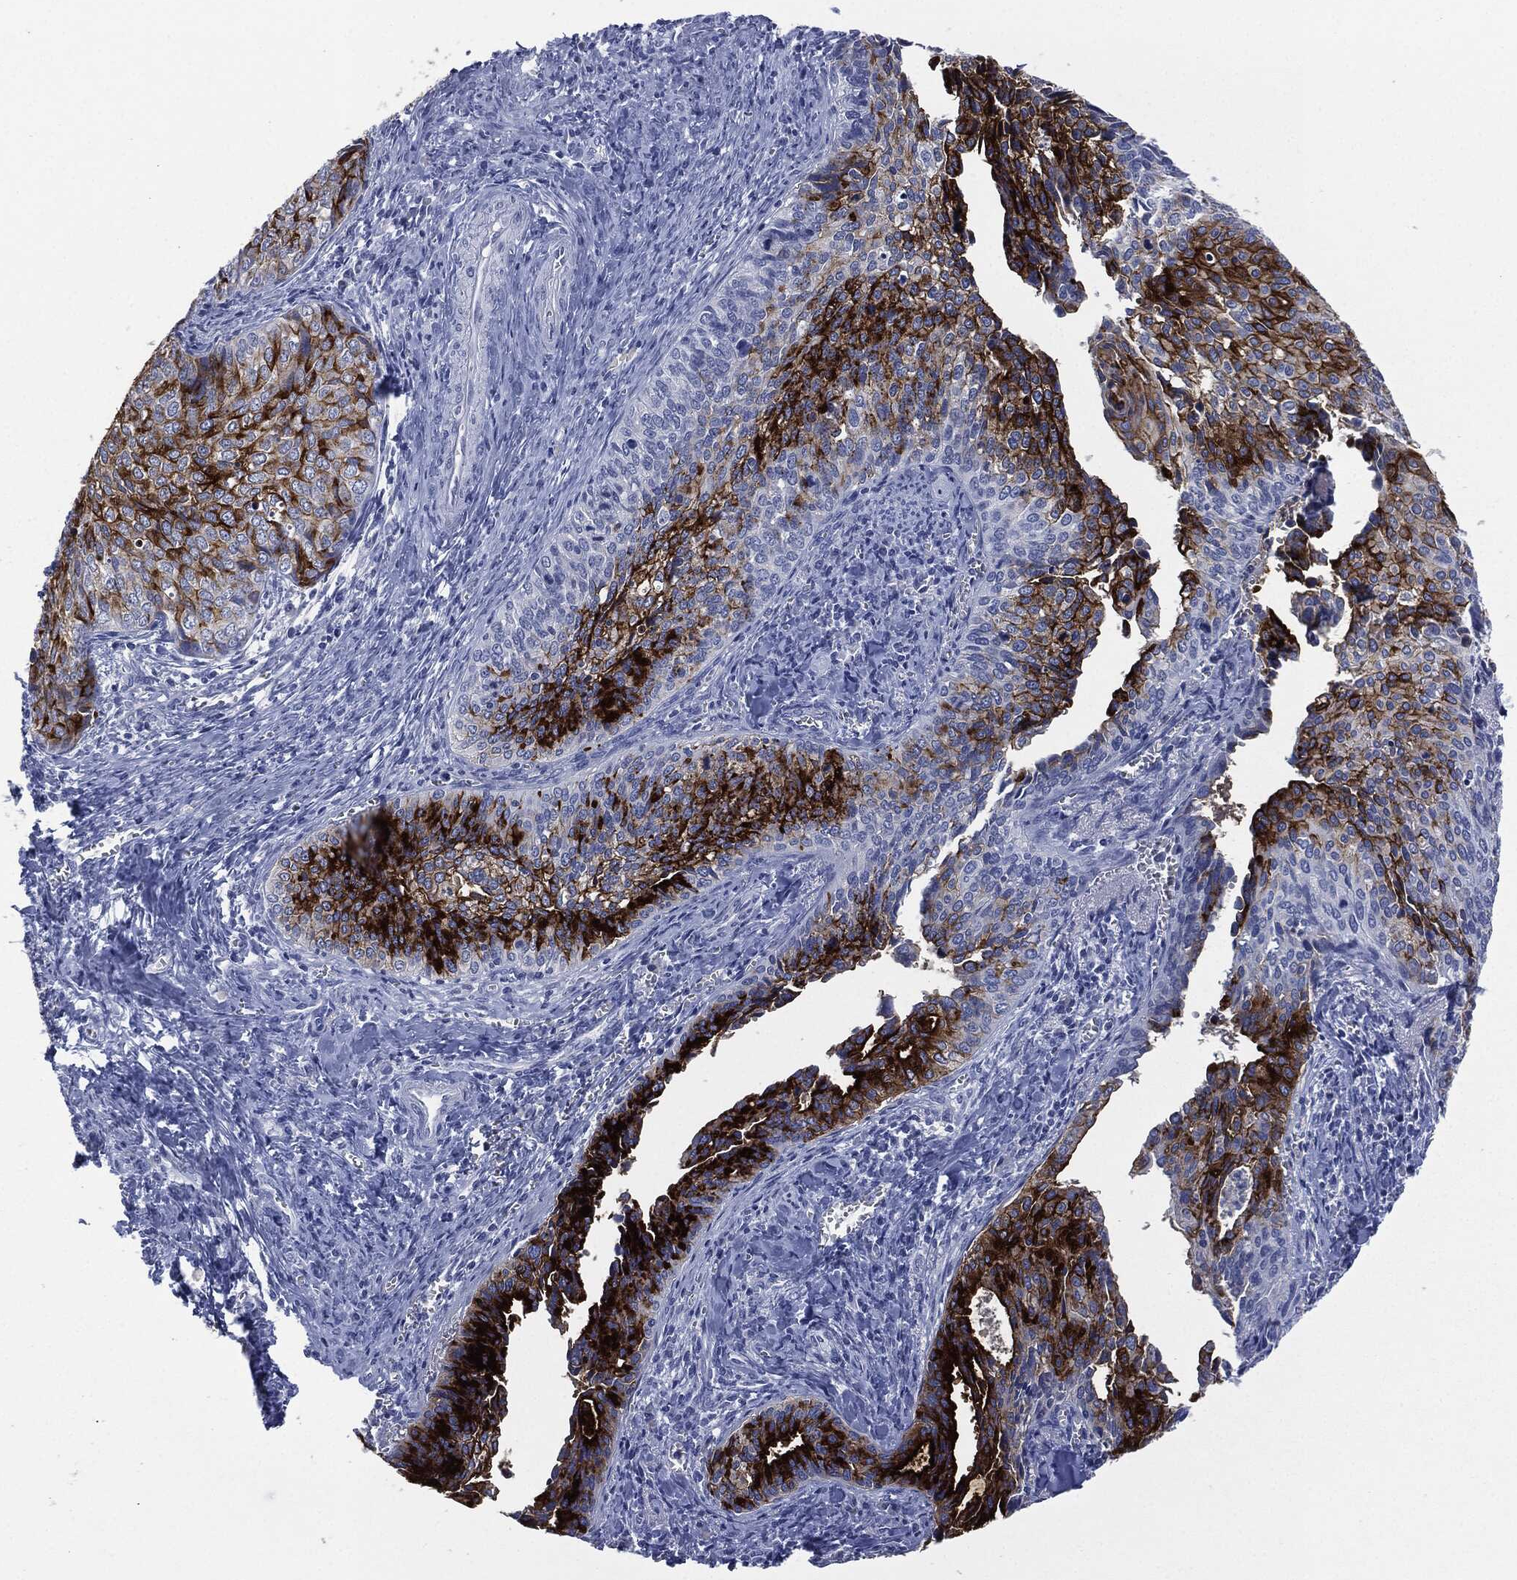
{"staining": {"intensity": "strong", "quantity": "25%-75%", "location": "cytoplasmic/membranous"}, "tissue": "cervical cancer", "cell_type": "Tumor cells", "image_type": "cancer", "snomed": [{"axis": "morphology", "description": "Squamous cell carcinoma, NOS"}, {"axis": "topography", "description": "Cervix"}], "caption": "DAB immunohistochemical staining of human cervical cancer (squamous cell carcinoma) reveals strong cytoplasmic/membranous protein staining in approximately 25%-75% of tumor cells. The protein is shown in brown color, while the nuclei are stained blue.", "gene": "MUC16", "patient": {"sex": "female", "age": 29}}